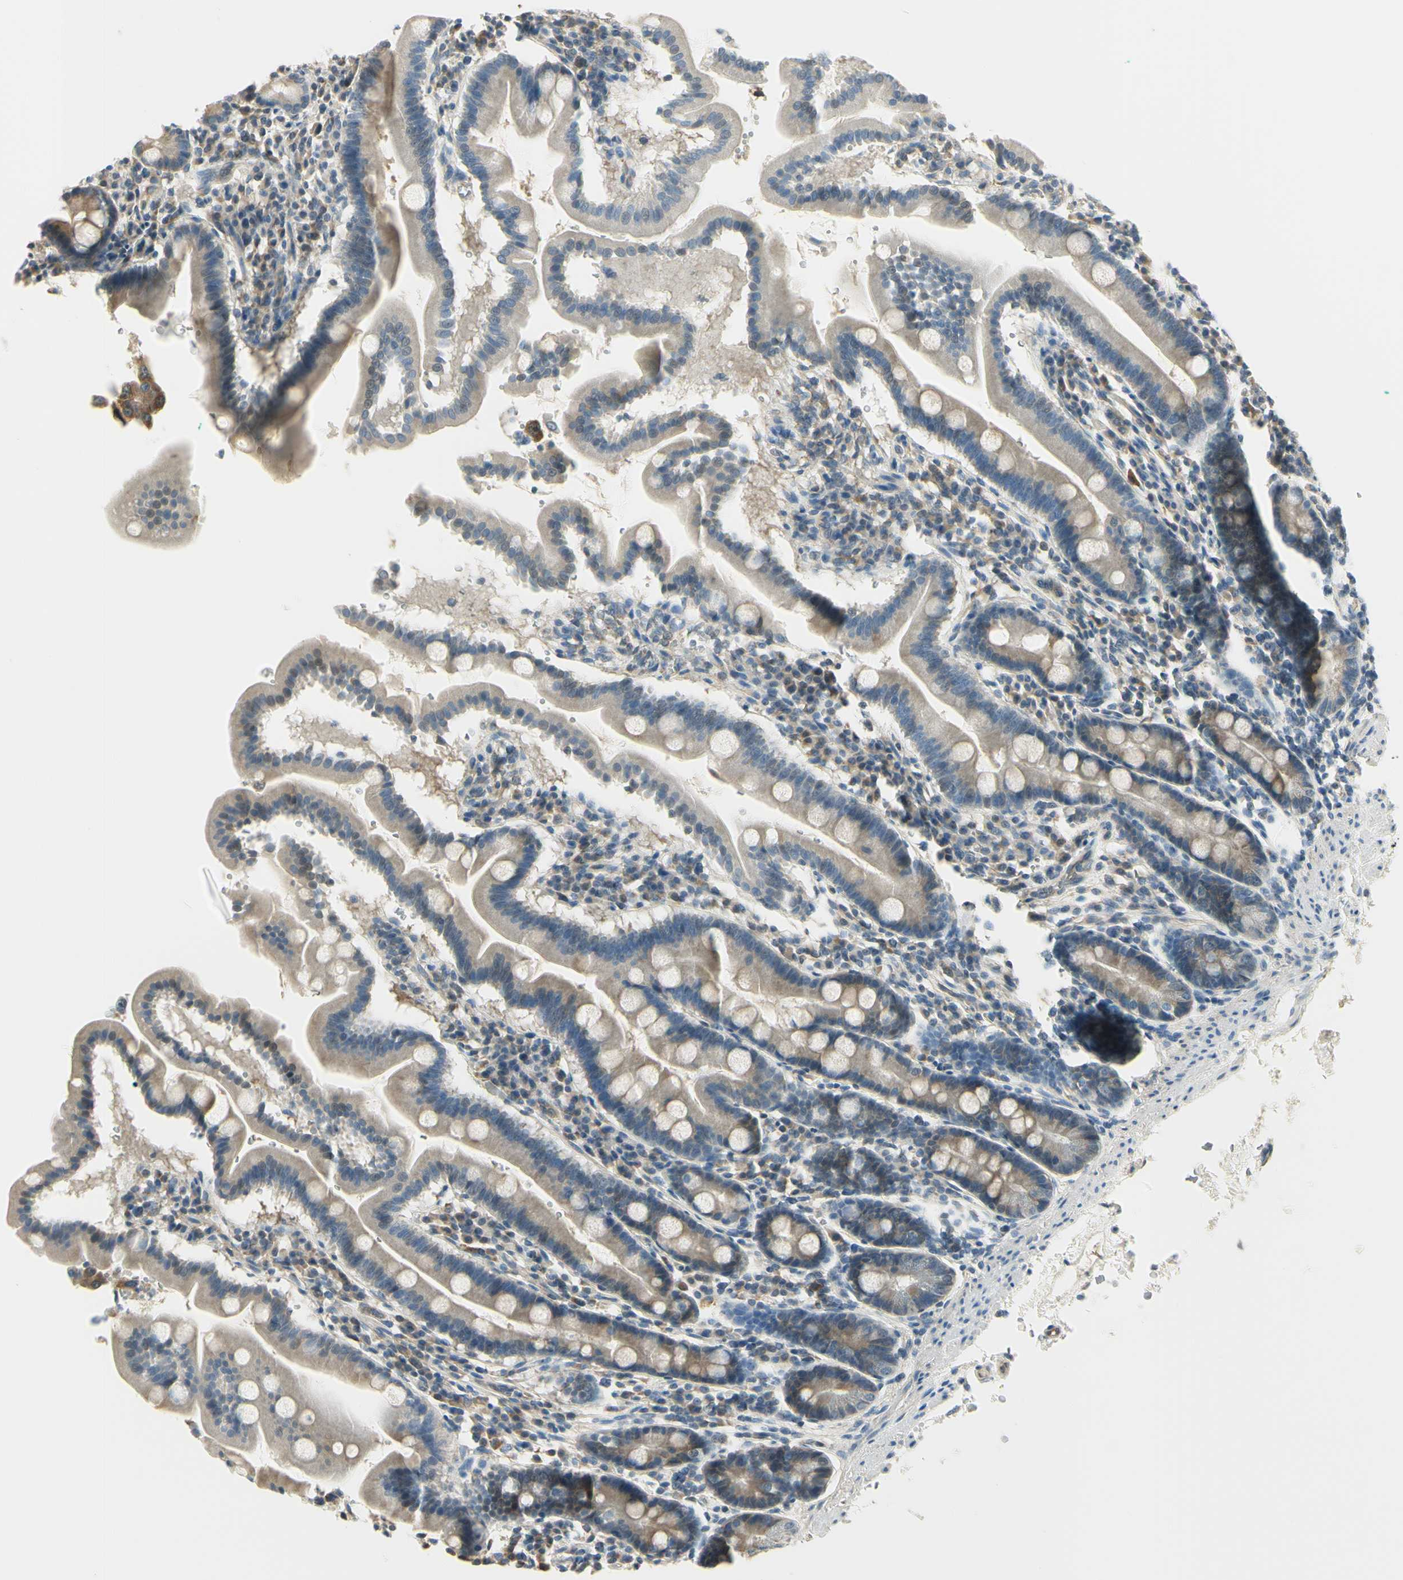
{"staining": {"intensity": "weak", "quantity": "<25%", "location": "cytoplasmic/membranous"}, "tissue": "duodenum", "cell_type": "Glandular cells", "image_type": "normal", "snomed": [{"axis": "morphology", "description": "Normal tissue, NOS"}, {"axis": "topography", "description": "Duodenum"}], "caption": "An immunohistochemistry (IHC) photomicrograph of benign duodenum is shown. There is no staining in glandular cells of duodenum.", "gene": "IGDCC4", "patient": {"sex": "male", "age": 50}}